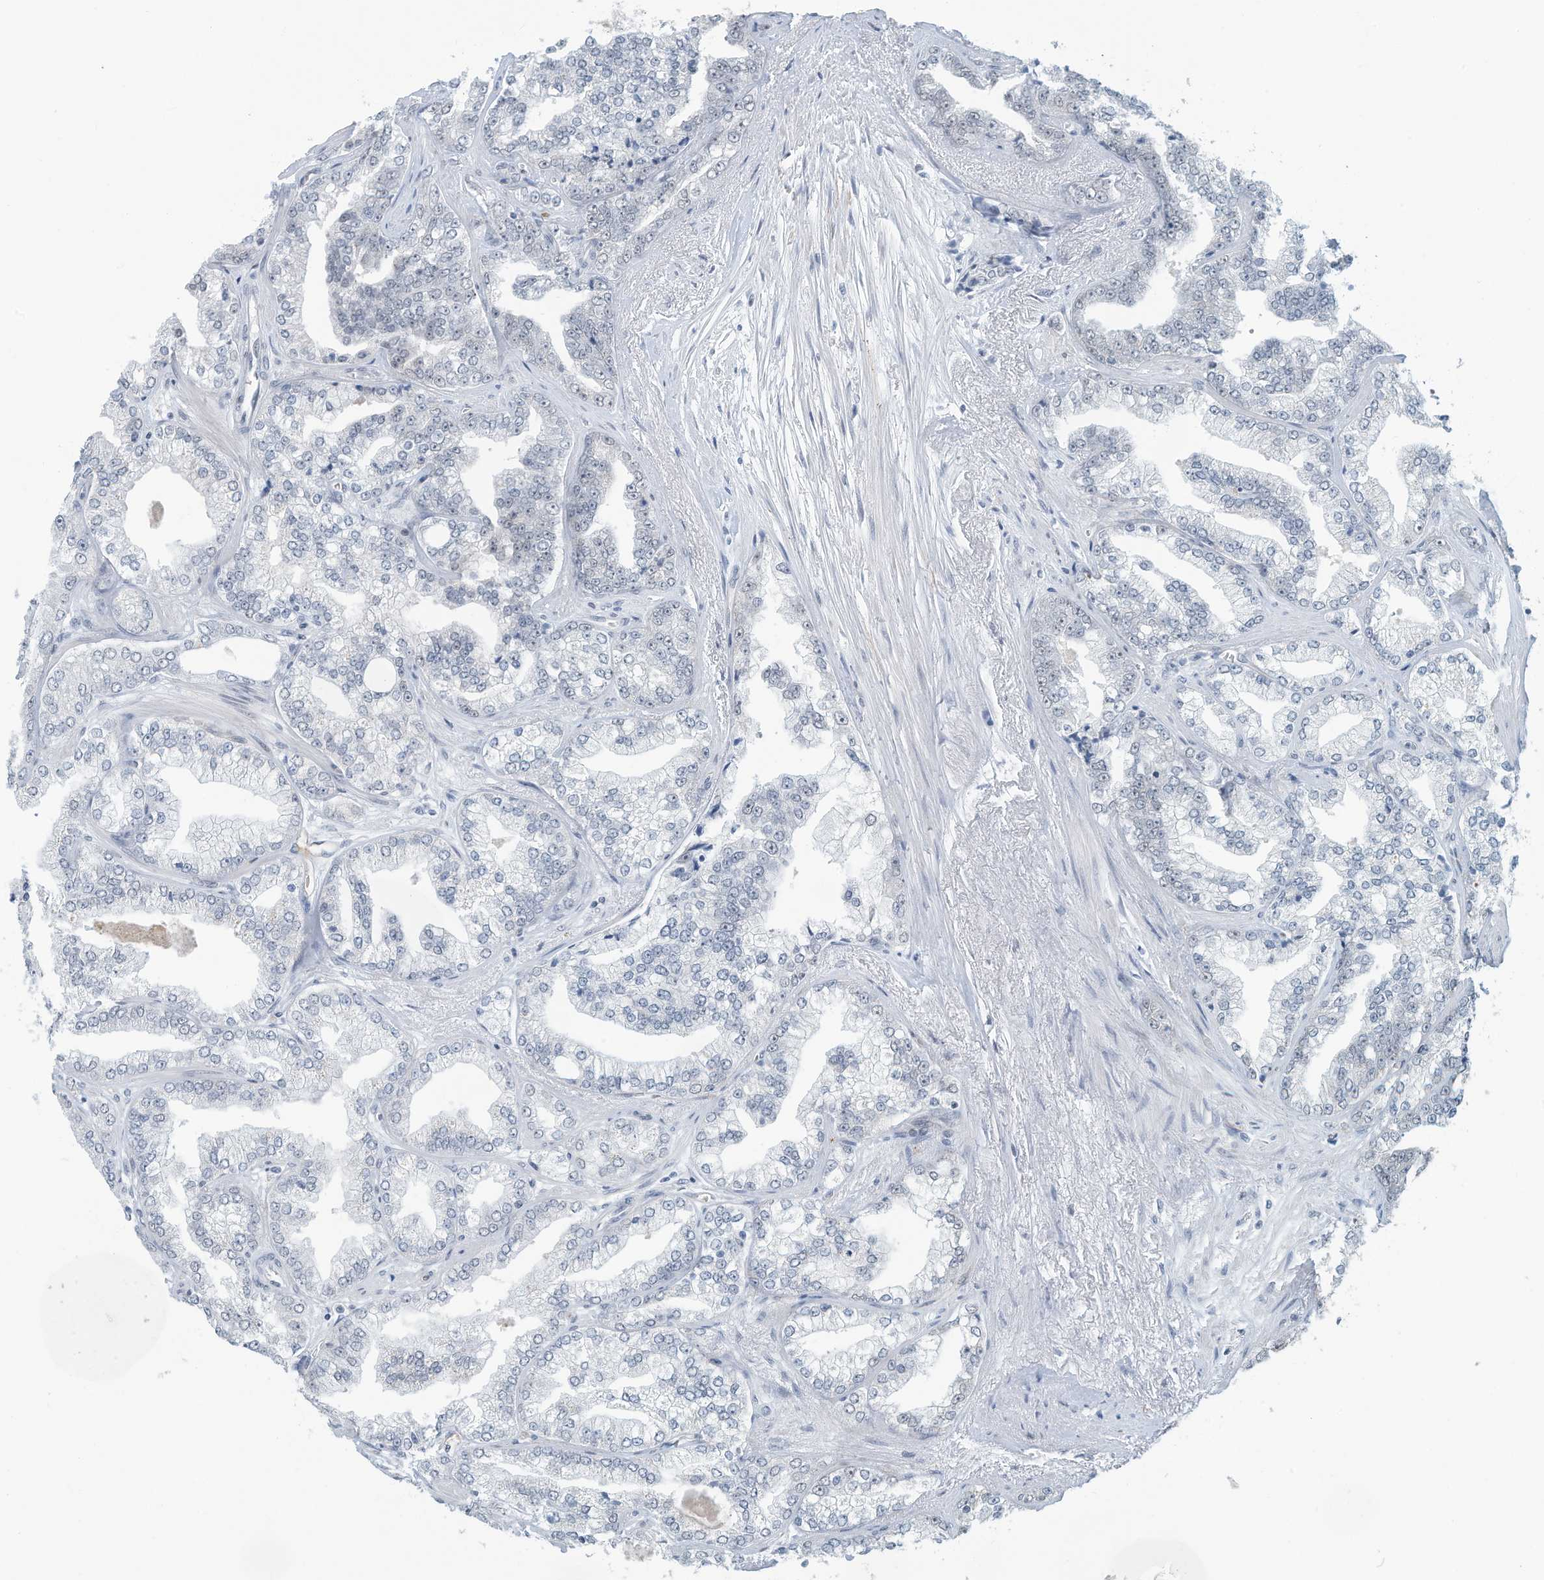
{"staining": {"intensity": "weak", "quantity": "25%-75%", "location": "nuclear"}, "tissue": "prostate cancer", "cell_type": "Tumor cells", "image_type": "cancer", "snomed": [{"axis": "morphology", "description": "Adenocarcinoma, High grade"}, {"axis": "topography", "description": "Prostate"}], "caption": "Immunohistochemistry (IHC) (DAB (3,3'-diaminobenzidine)) staining of prostate cancer displays weak nuclear protein expression in about 25%-75% of tumor cells.", "gene": "SARNP", "patient": {"sex": "male", "age": 71}}